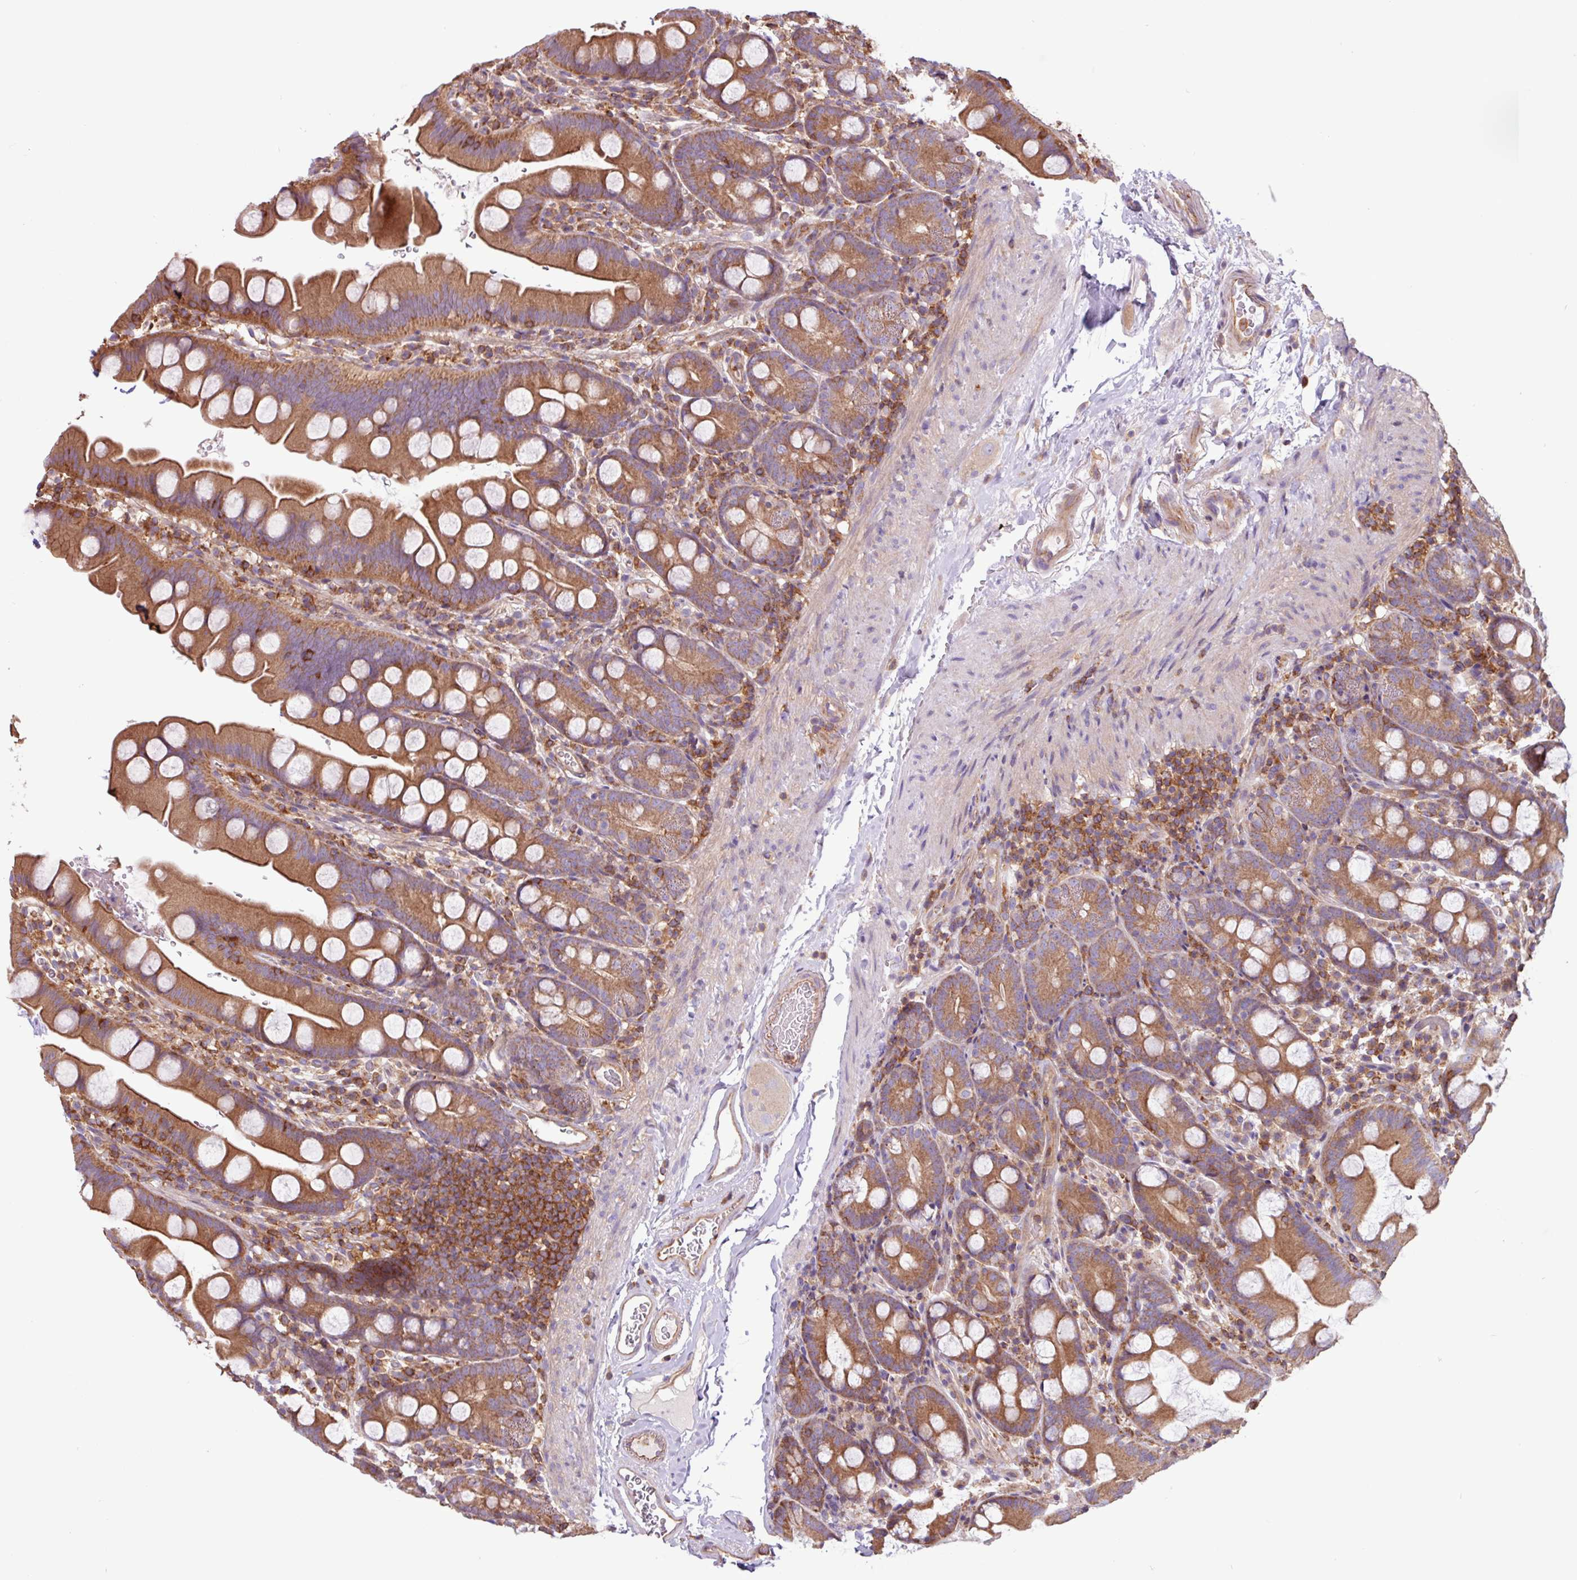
{"staining": {"intensity": "moderate", "quantity": ">75%", "location": "cytoplasmic/membranous"}, "tissue": "small intestine", "cell_type": "Glandular cells", "image_type": "normal", "snomed": [{"axis": "morphology", "description": "Normal tissue, NOS"}, {"axis": "topography", "description": "Small intestine"}], "caption": "The histopathology image reveals immunohistochemical staining of benign small intestine. There is moderate cytoplasmic/membranous staining is appreciated in approximately >75% of glandular cells.", "gene": "ACTR3B", "patient": {"sex": "female", "age": 68}}